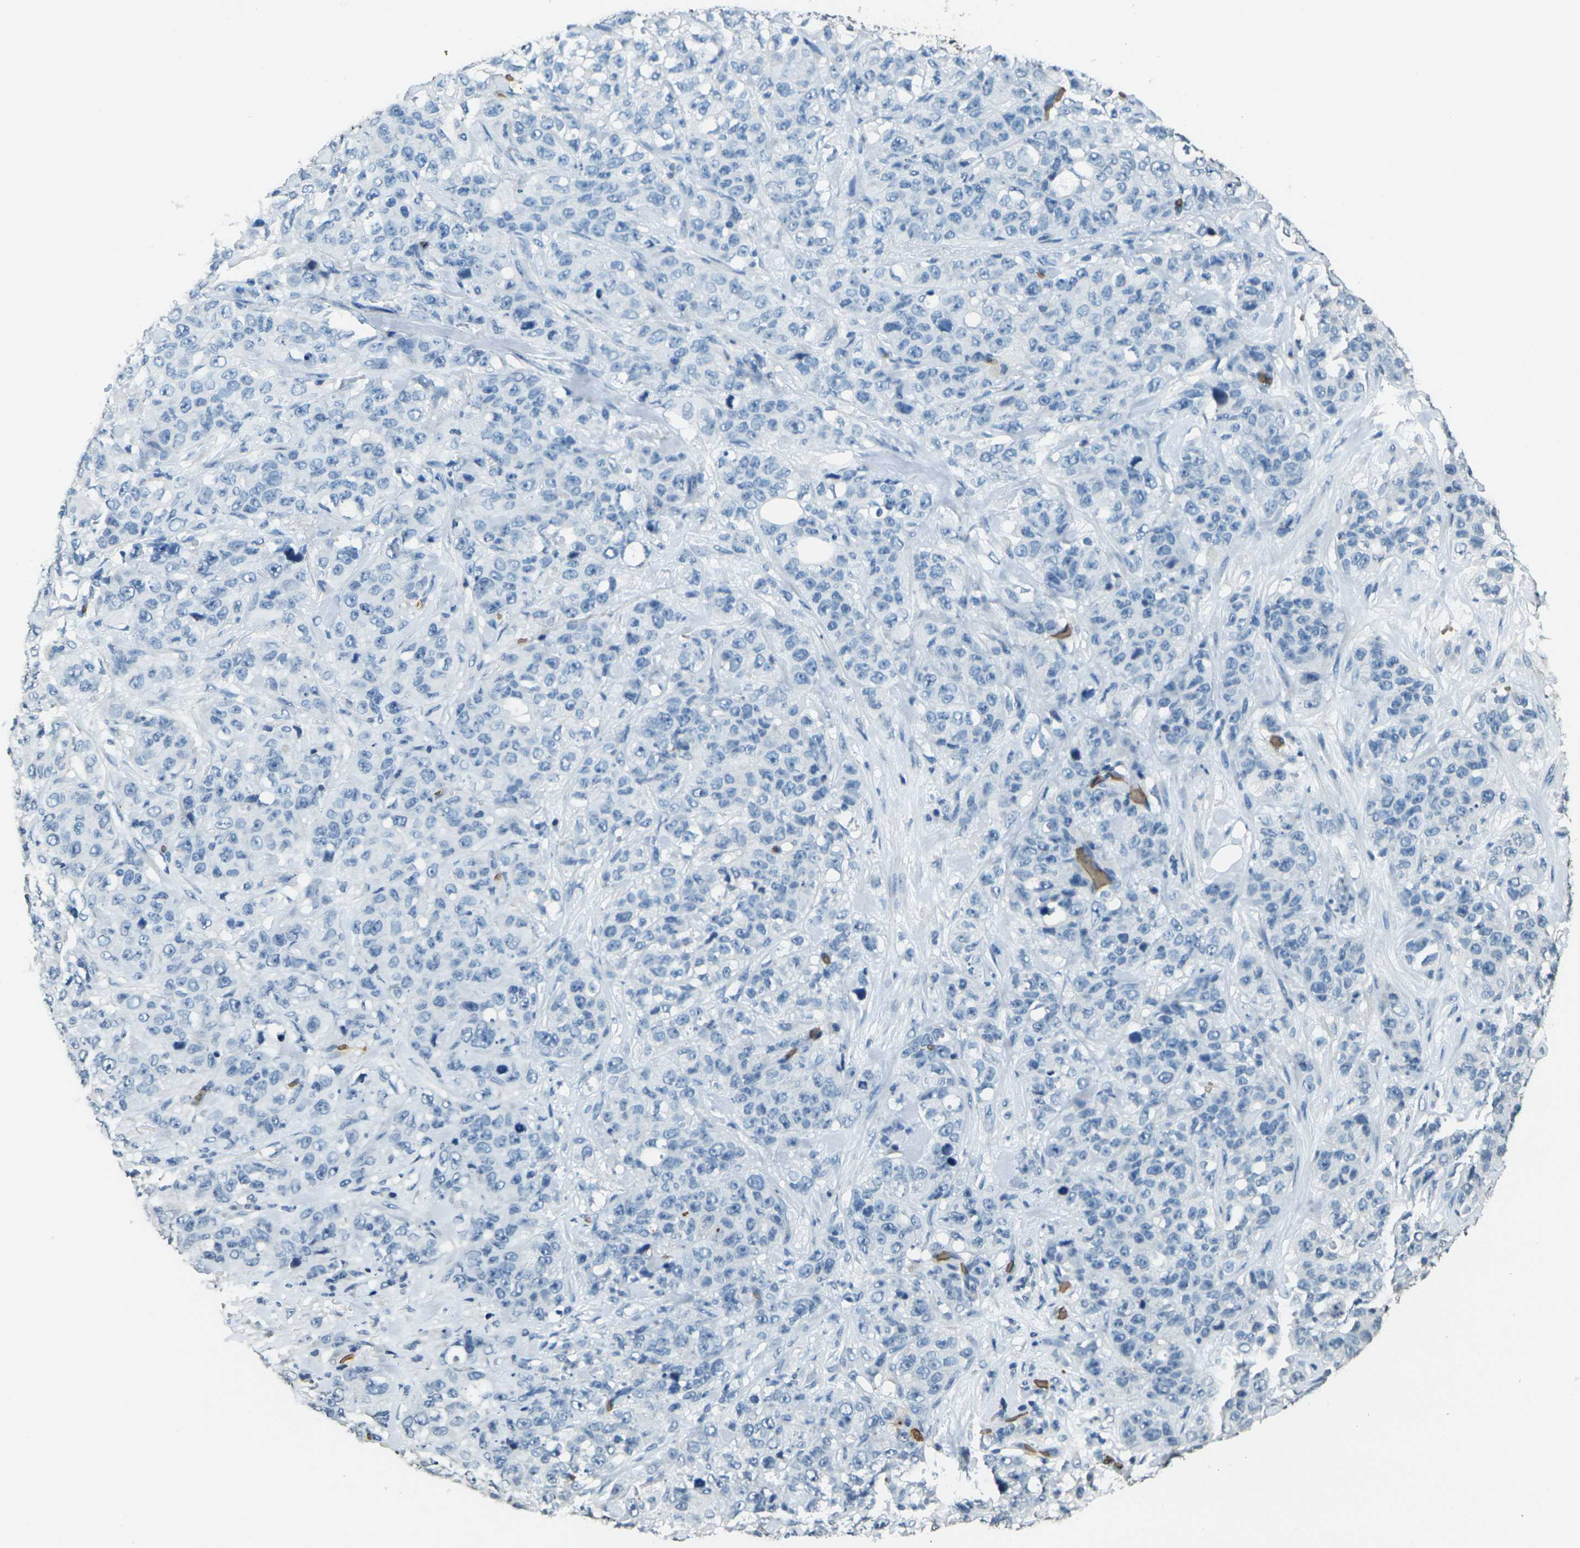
{"staining": {"intensity": "negative", "quantity": "none", "location": "none"}, "tissue": "stomach cancer", "cell_type": "Tumor cells", "image_type": "cancer", "snomed": [{"axis": "morphology", "description": "Adenocarcinoma, NOS"}, {"axis": "topography", "description": "Stomach"}], "caption": "Immunohistochemistry (IHC) photomicrograph of neoplastic tissue: stomach adenocarcinoma stained with DAB shows no significant protein expression in tumor cells.", "gene": "HBB", "patient": {"sex": "male", "age": 48}}